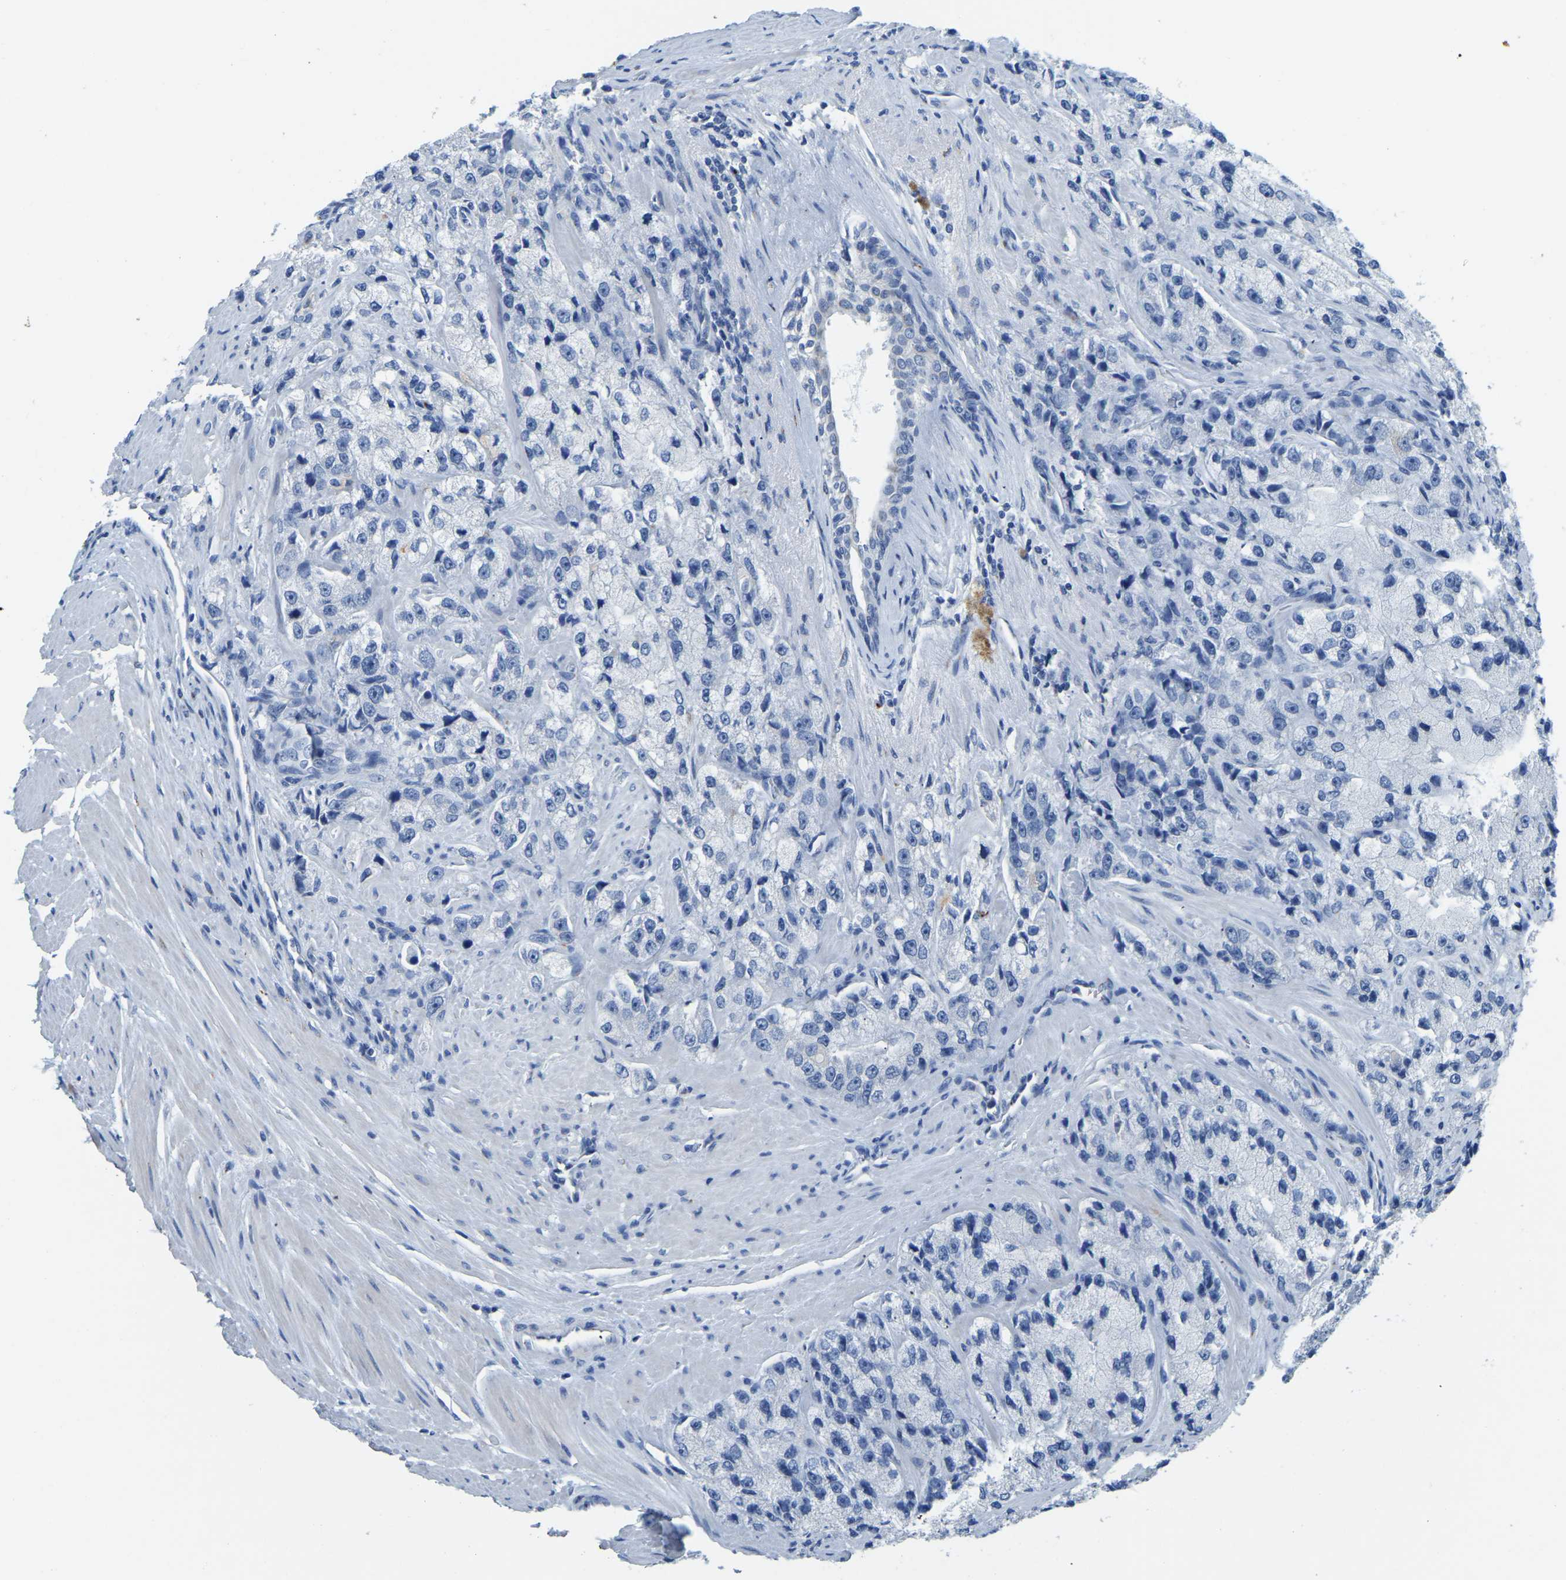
{"staining": {"intensity": "moderate", "quantity": "<25%", "location": "cytoplasmic/membranous"}, "tissue": "prostate cancer", "cell_type": "Tumor cells", "image_type": "cancer", "snomed": [{"axis": "morphology", "description": "Adenocarcinoma, High grade"}, {"axis": "topography", "description": "Prostate"}], "caption": "Immunohistochemical staining of high-grade adenocarcinoma (prostate) displays low levels of moderate cytoplasmic/membranous positivity in approximately <25% of tumor cells.", "gene": "FAM174A", "patient": {"sex": "male", "age": 58}}